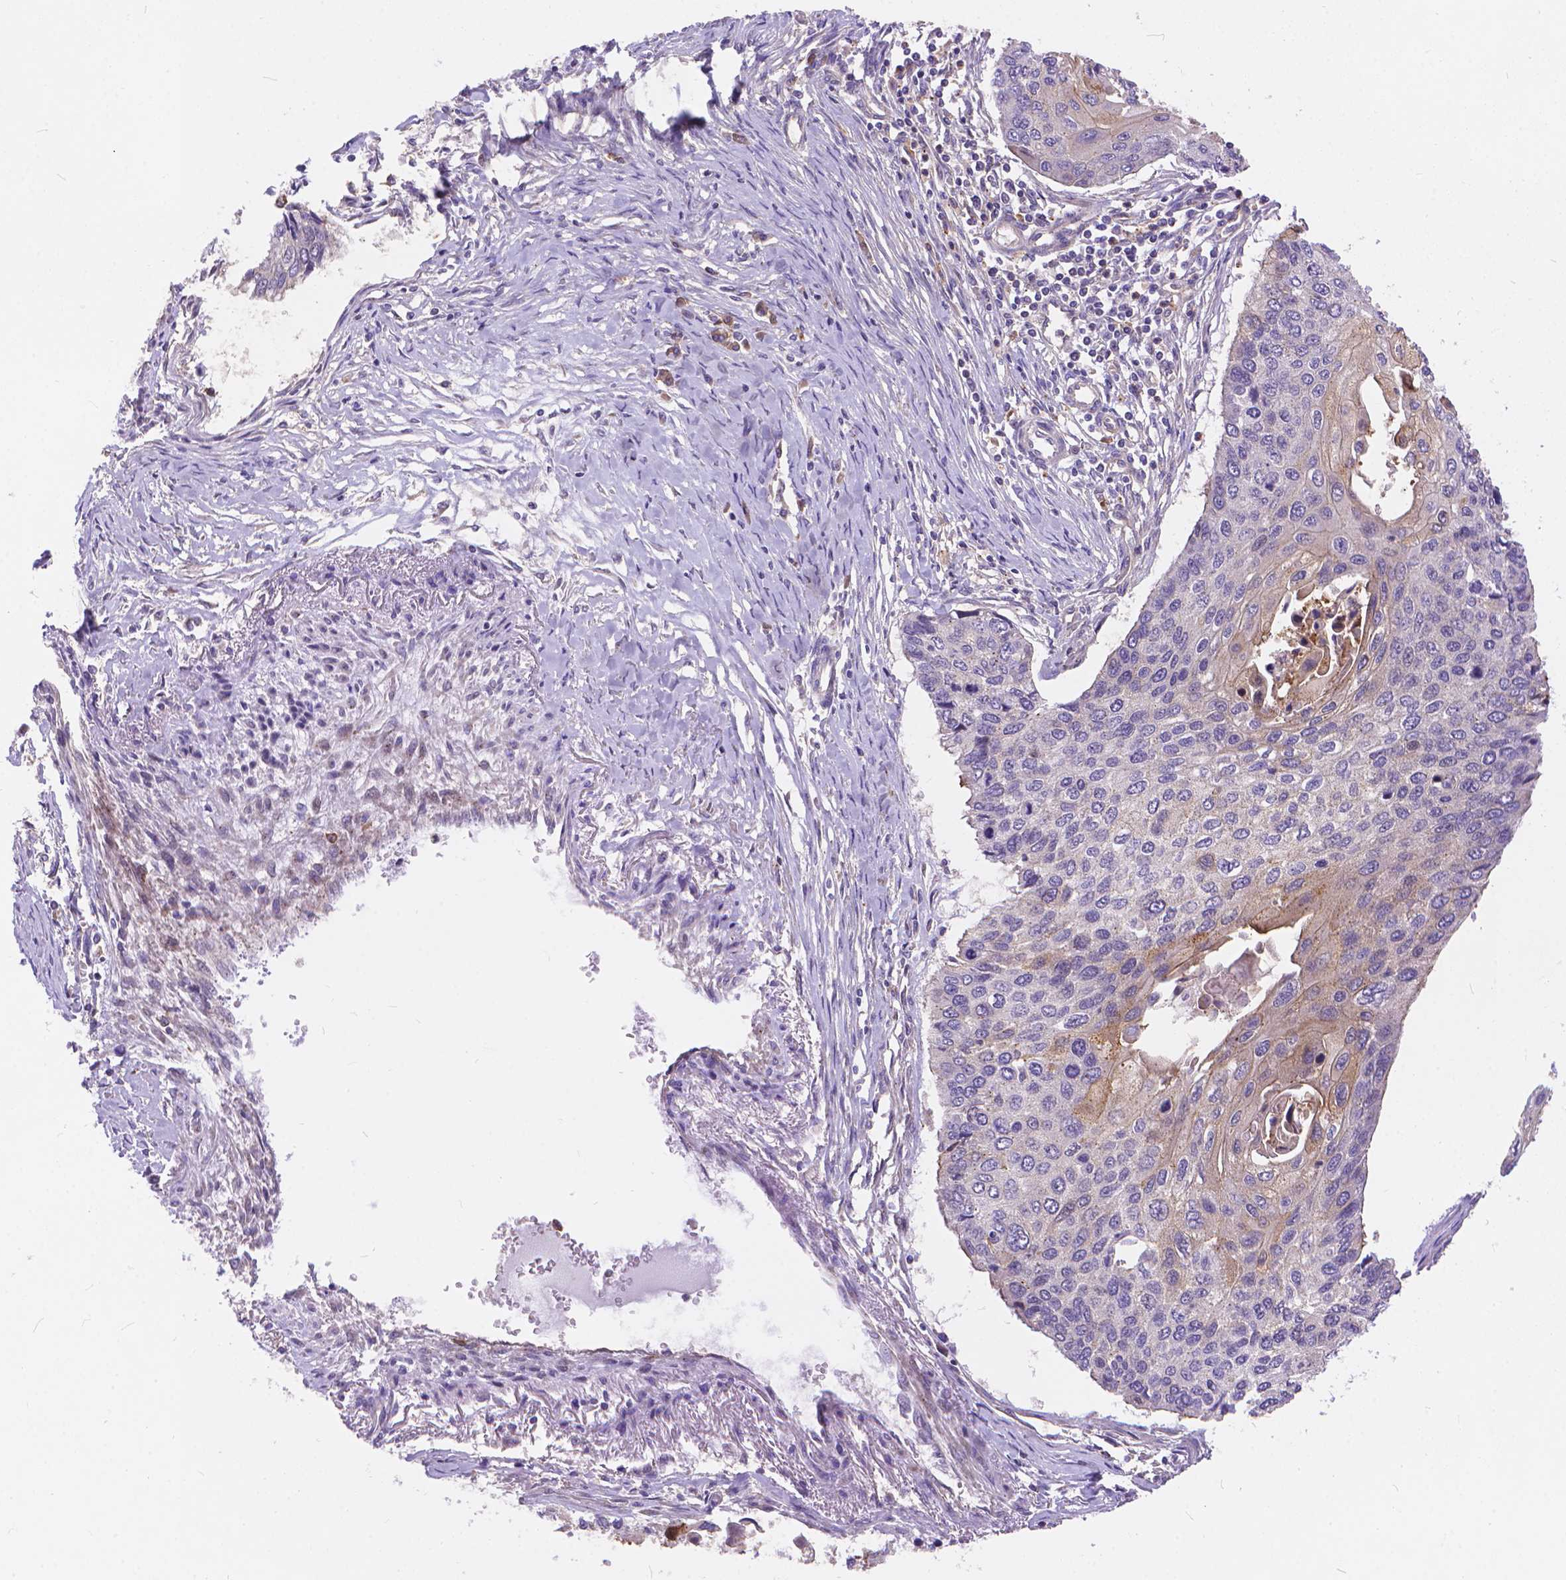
{"staining": {"intensity": "weak", "quantity": "<25%", "location": "cytoplasmic/membranous"}, "tissue": "lung cancer", "cell_type": "Tumor cells", "image_type": "cancer", "snomed": [{"axis": "morphology", "description": "Squamous cell carcinoma, NOS"}, {"axis": "morphology", "description": "Squamous cell carcinoma, metastatic, NOS"}, {"axis": "topography", "description": "Lung"}], "caption": "DAB (3,3'-diaminobenzidine) immunohistochemical staining of human lung metastatic squamous cell carcinoma displays no significant positivity in tumor cells.", "gene": "ARAP1", "patient": {"sex": "male", "age": 63}}